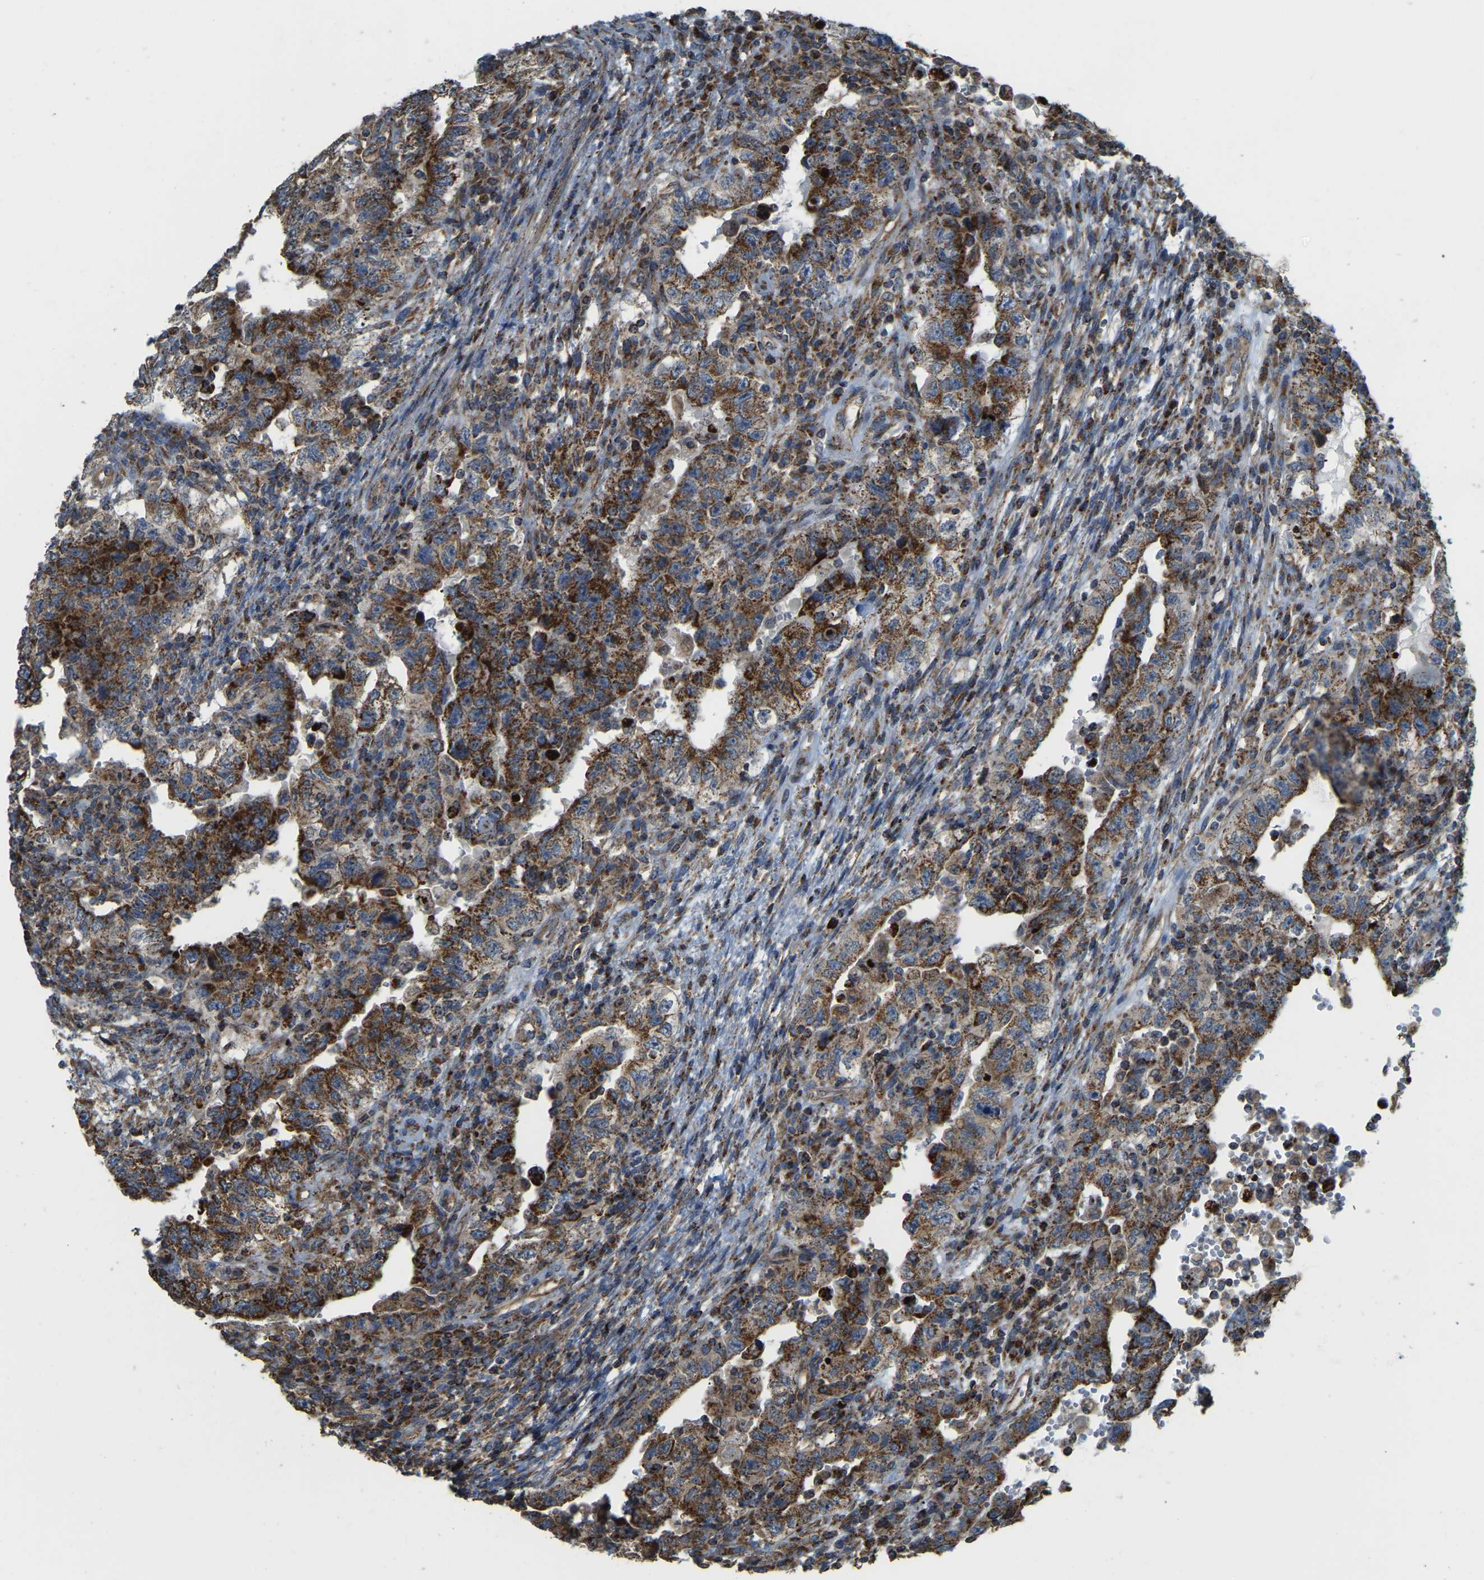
{"staining": {"intensity": "strong", "quantity": ">75%", "location": "cytoplasmic/membranous"}, "tissue": "testis cancer", "cell_type": "Tumor cells", "image_type": "cancer", "snomed": [{"axis": "morphology", "description": "Carcinoma, Embryonal, NOS"}, {"axis": "topography", "description": "Testis"}], "caption": "IHC staining of testis embryonal carcinoma, which demonstrates high levels of strong cytoplasmic/membranous expression in about >75% of tumor cells indicating strong cytoplasmic/membranous protein positivity. The staining was performed using DAB (brown) for protein detection and nuclei were counterstained in hematoxylin (blue).", "gene": "PSMD7", "patient": {"sex": "male", "age": 26}}